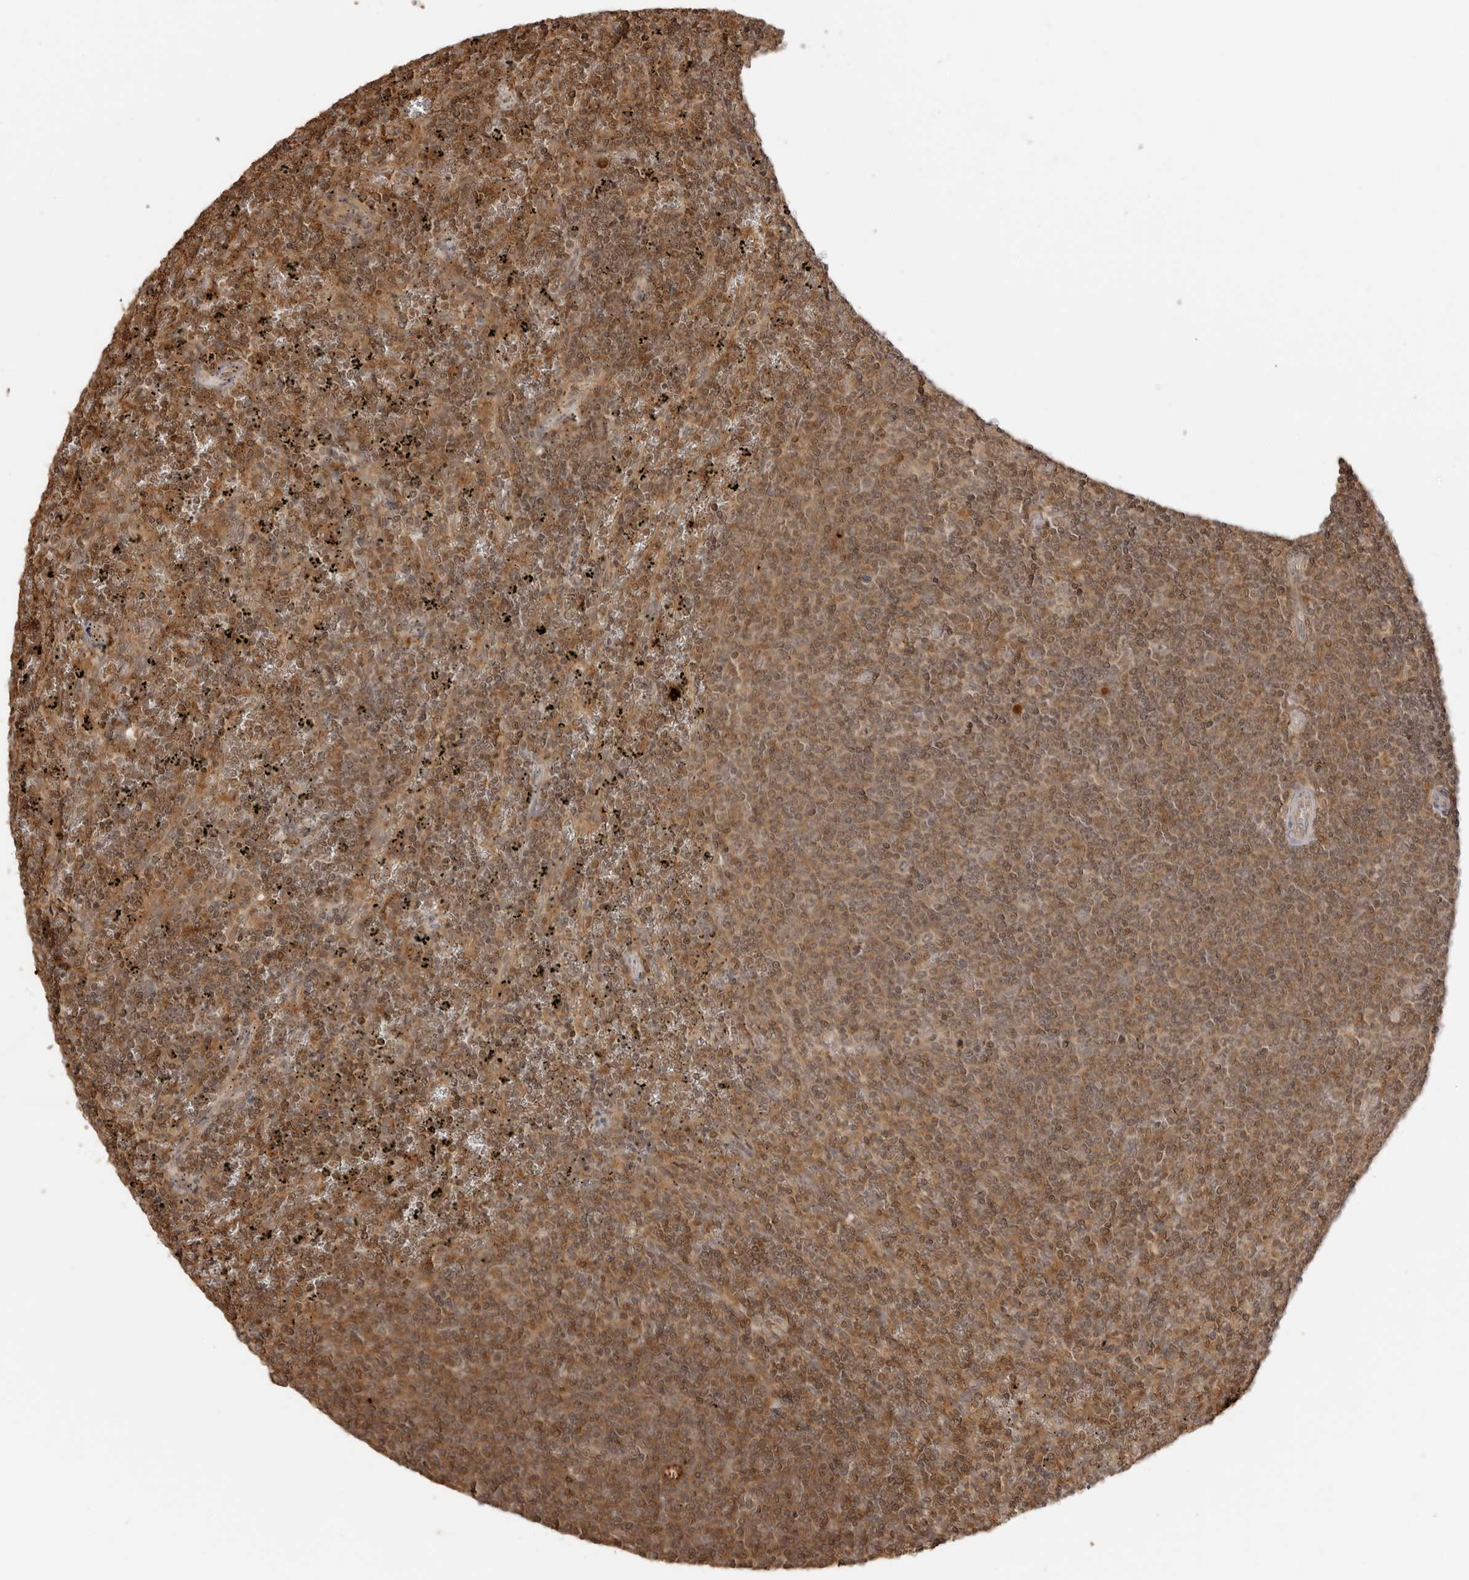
{"staining": {"intensity": "moderate", "quantity": ">75%", "location": "cytoplasmic/membranous,nuclear"}, "tissue": "lymphoma", "cell_type": "Tumor cells", "image_type": "cancer", "snomed": [{"axis": "morphology", "description": "Malignant lymphoma, non-Hodgkin's type, Low grade"}, {"axis": "topography", "description": "Spleen"}], "caption": "Immunohistochemistry (DAB) staining of lymphoma demonstrates moderate cytoplasmic/membranous and nuclear protein staining in approximately >75% of tumor cells.", "gene": "IKBKE", "patient": {"sex": "female", "age": 50}}